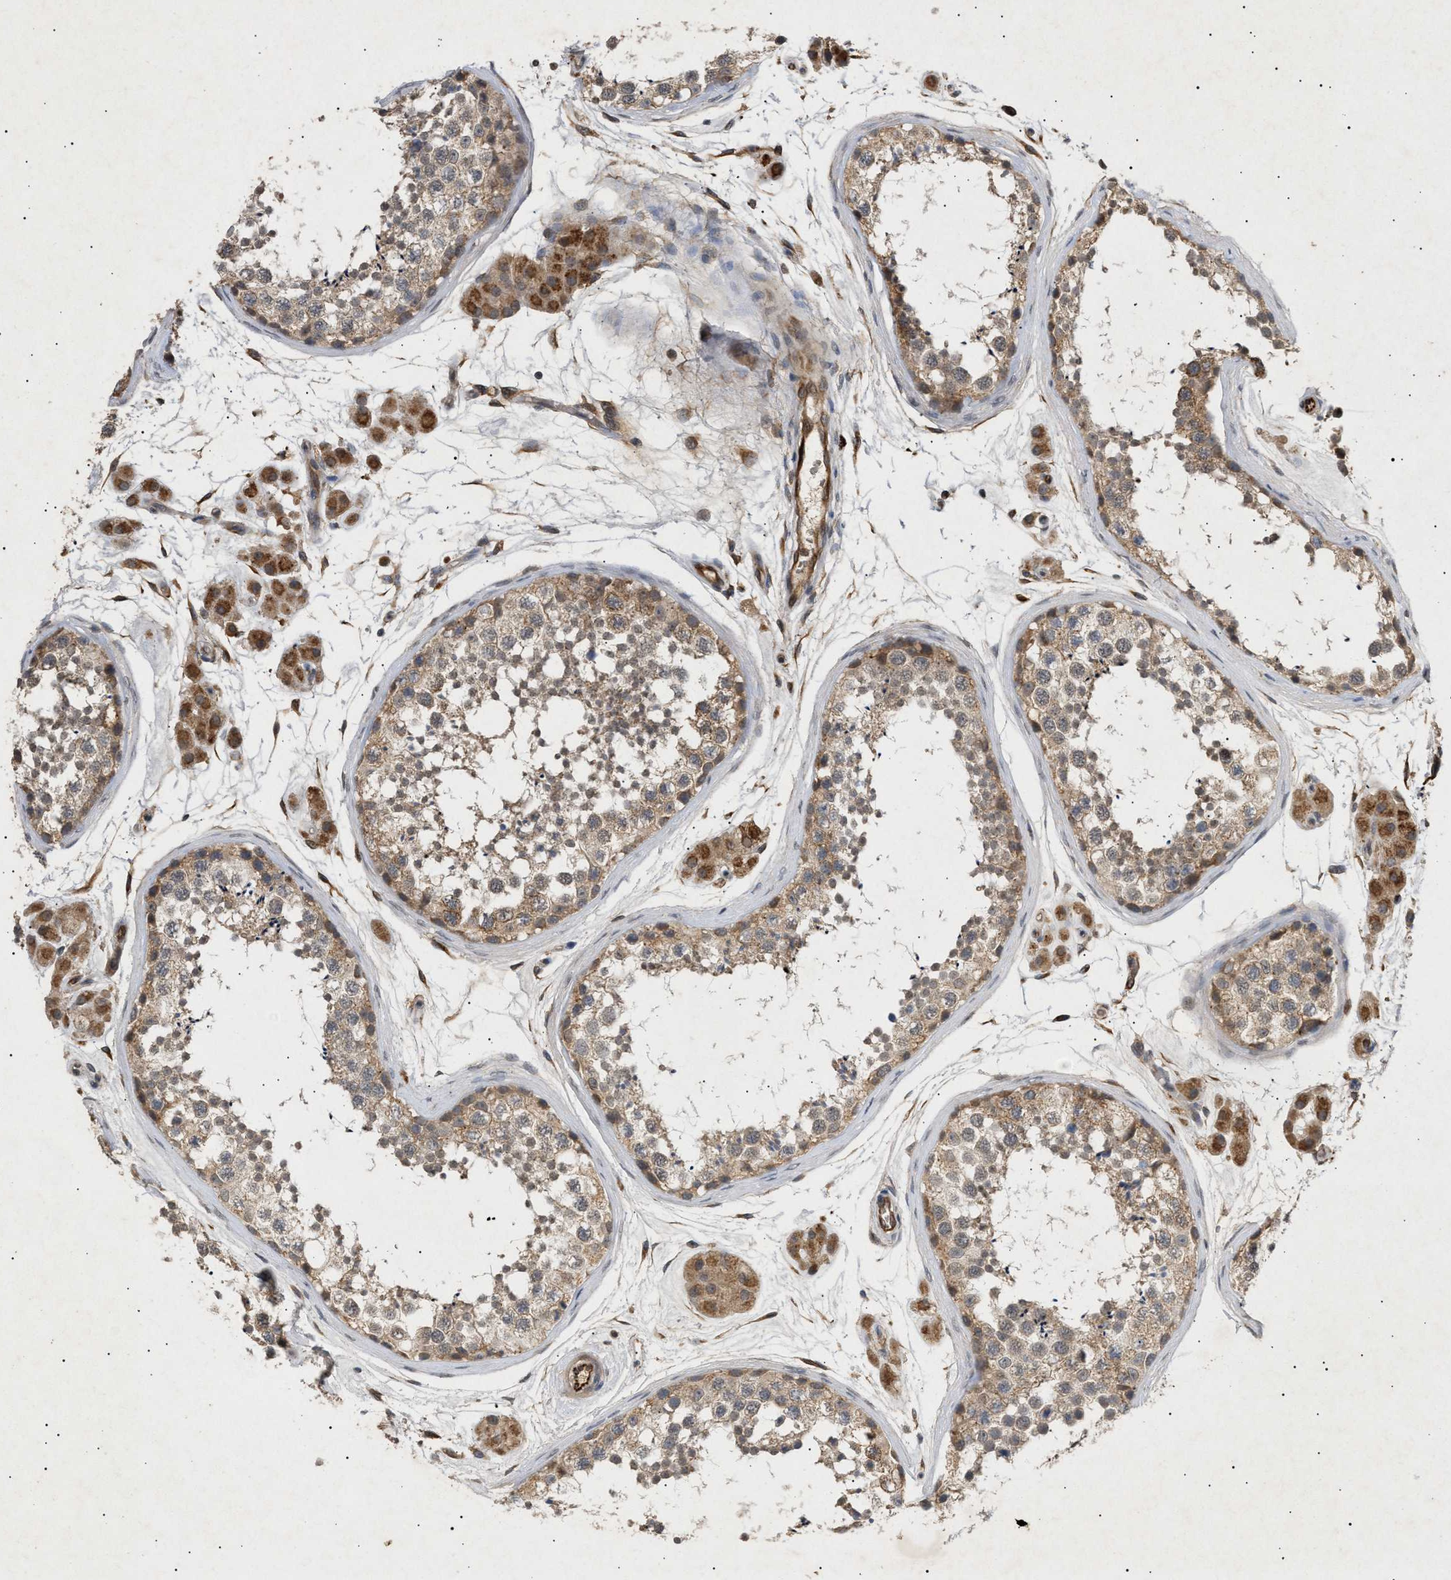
{"staining": {"intensity": "moderate", "quantity": ">75%", "location": "cytoplasmic/membranous"}, "tissue": "testis", "cell_type": "Cells in seminiferous ducts", "image_type": "normal", "snomed": [{"axis": "morphology", "description": "Normal tissue, NOS"}, {"axis": "topography", "description": "Testis"}], "caption": "Immunohistochemistry (IHC) image of benign testis: testis stained using immunohistochemistry shows medium levels of moderate protein expression localized specifically in the cytoplasmic/membranous of cells in seminiferous ducts, appearing as a cytoplasmic/membranous brown color.", "gene": "SIRT5", "patient": {"sex": "male", "age": 56}}